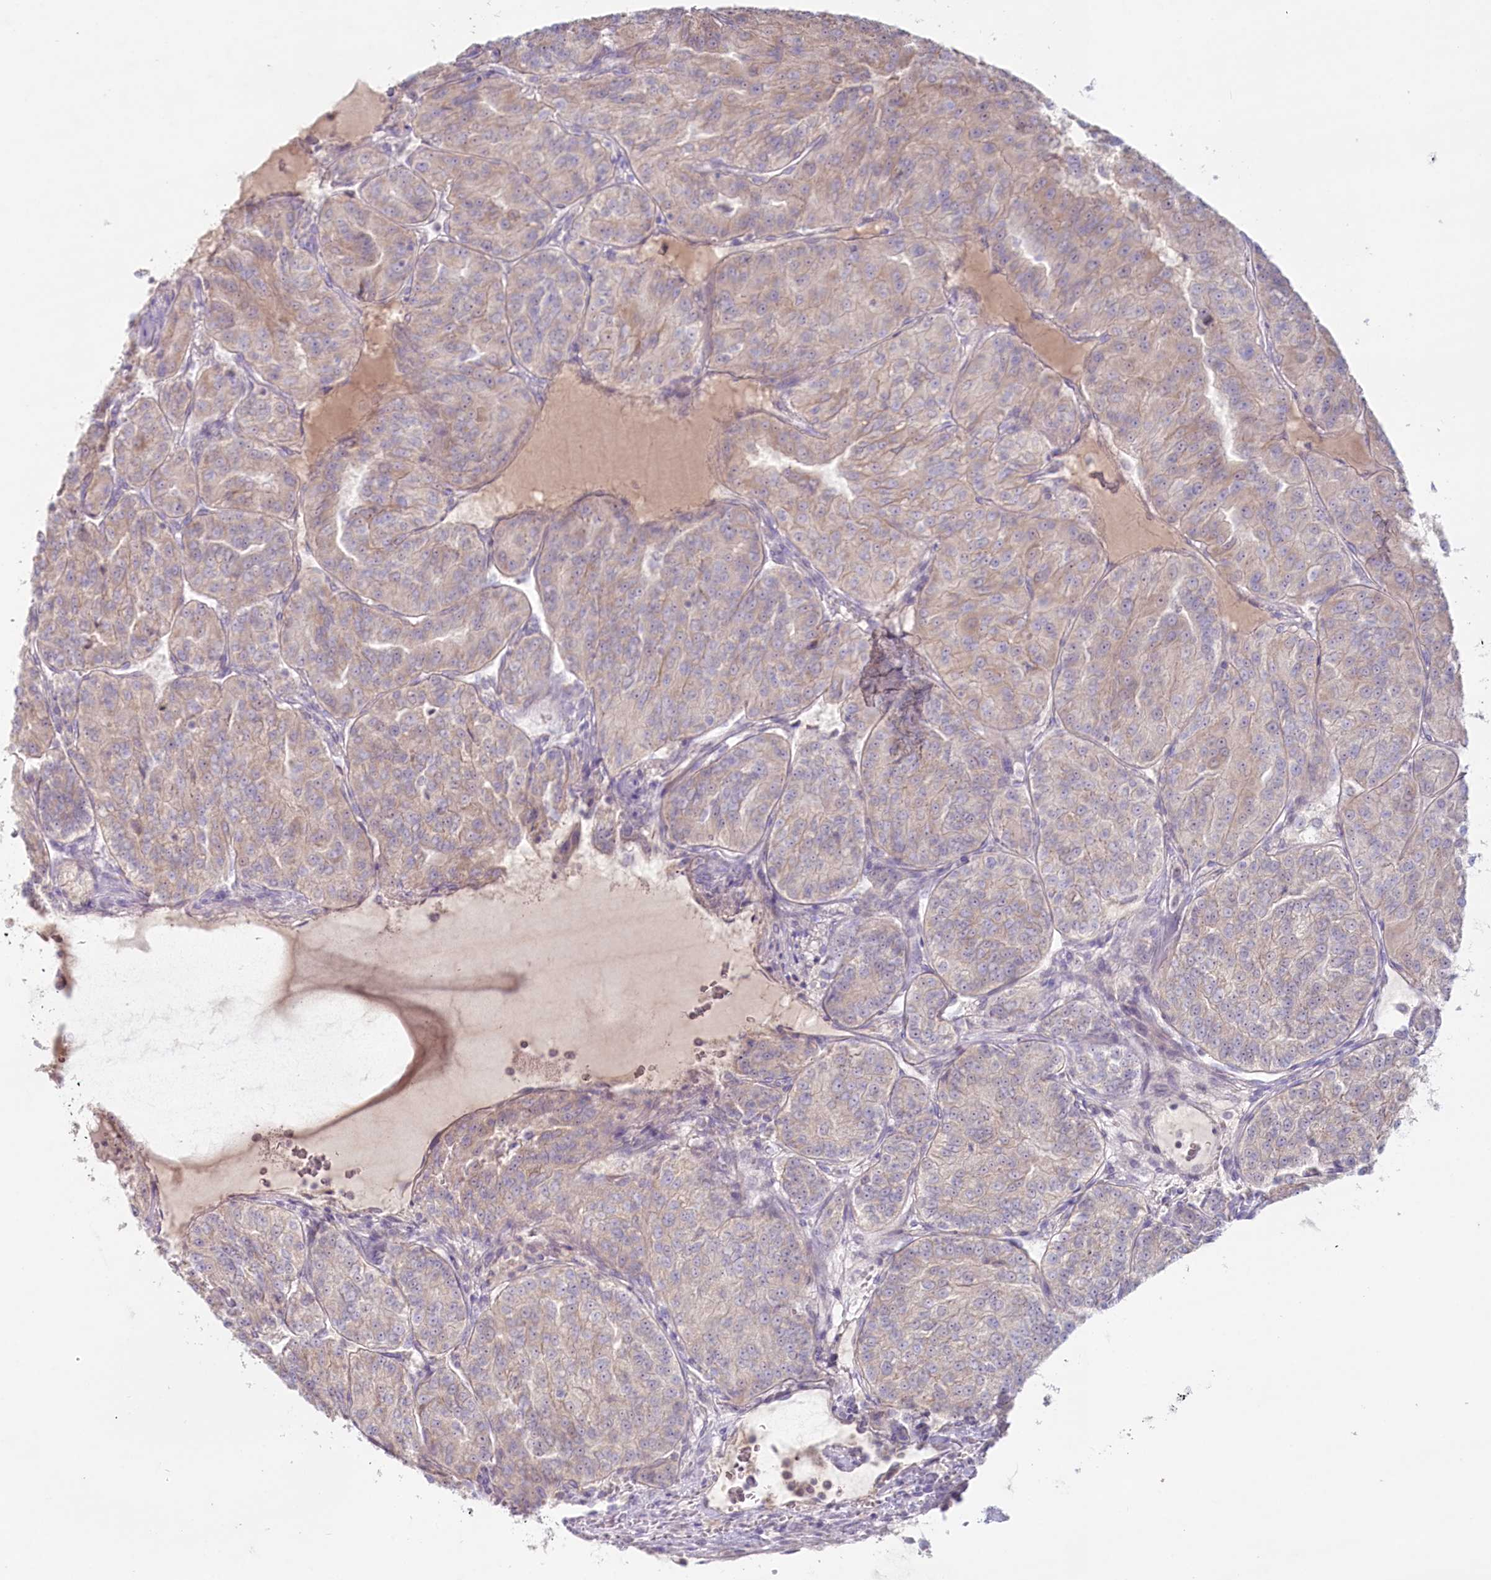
{"staining": {"intensity": "weak", "quantity": "25%-75%", "location": "cytoplasmic/membranous"}, "tissue": "renal cancer", "cell_type": "Tumor cells", "image_type": "cancer", "snomed": [{"axis": "morphology", "description": "Adenocarcinoma, NOS"}, {"axis": "topography", "description": "Kidney"}], "caption": "A low amount of weak cytoplasmic/membranous expression is seen in about 25%-75% of tumor cells in adenocarcinoma (renal) tissue.", "gene": "PSAPL1", "patient": {"sex": "female", "age": 63}}